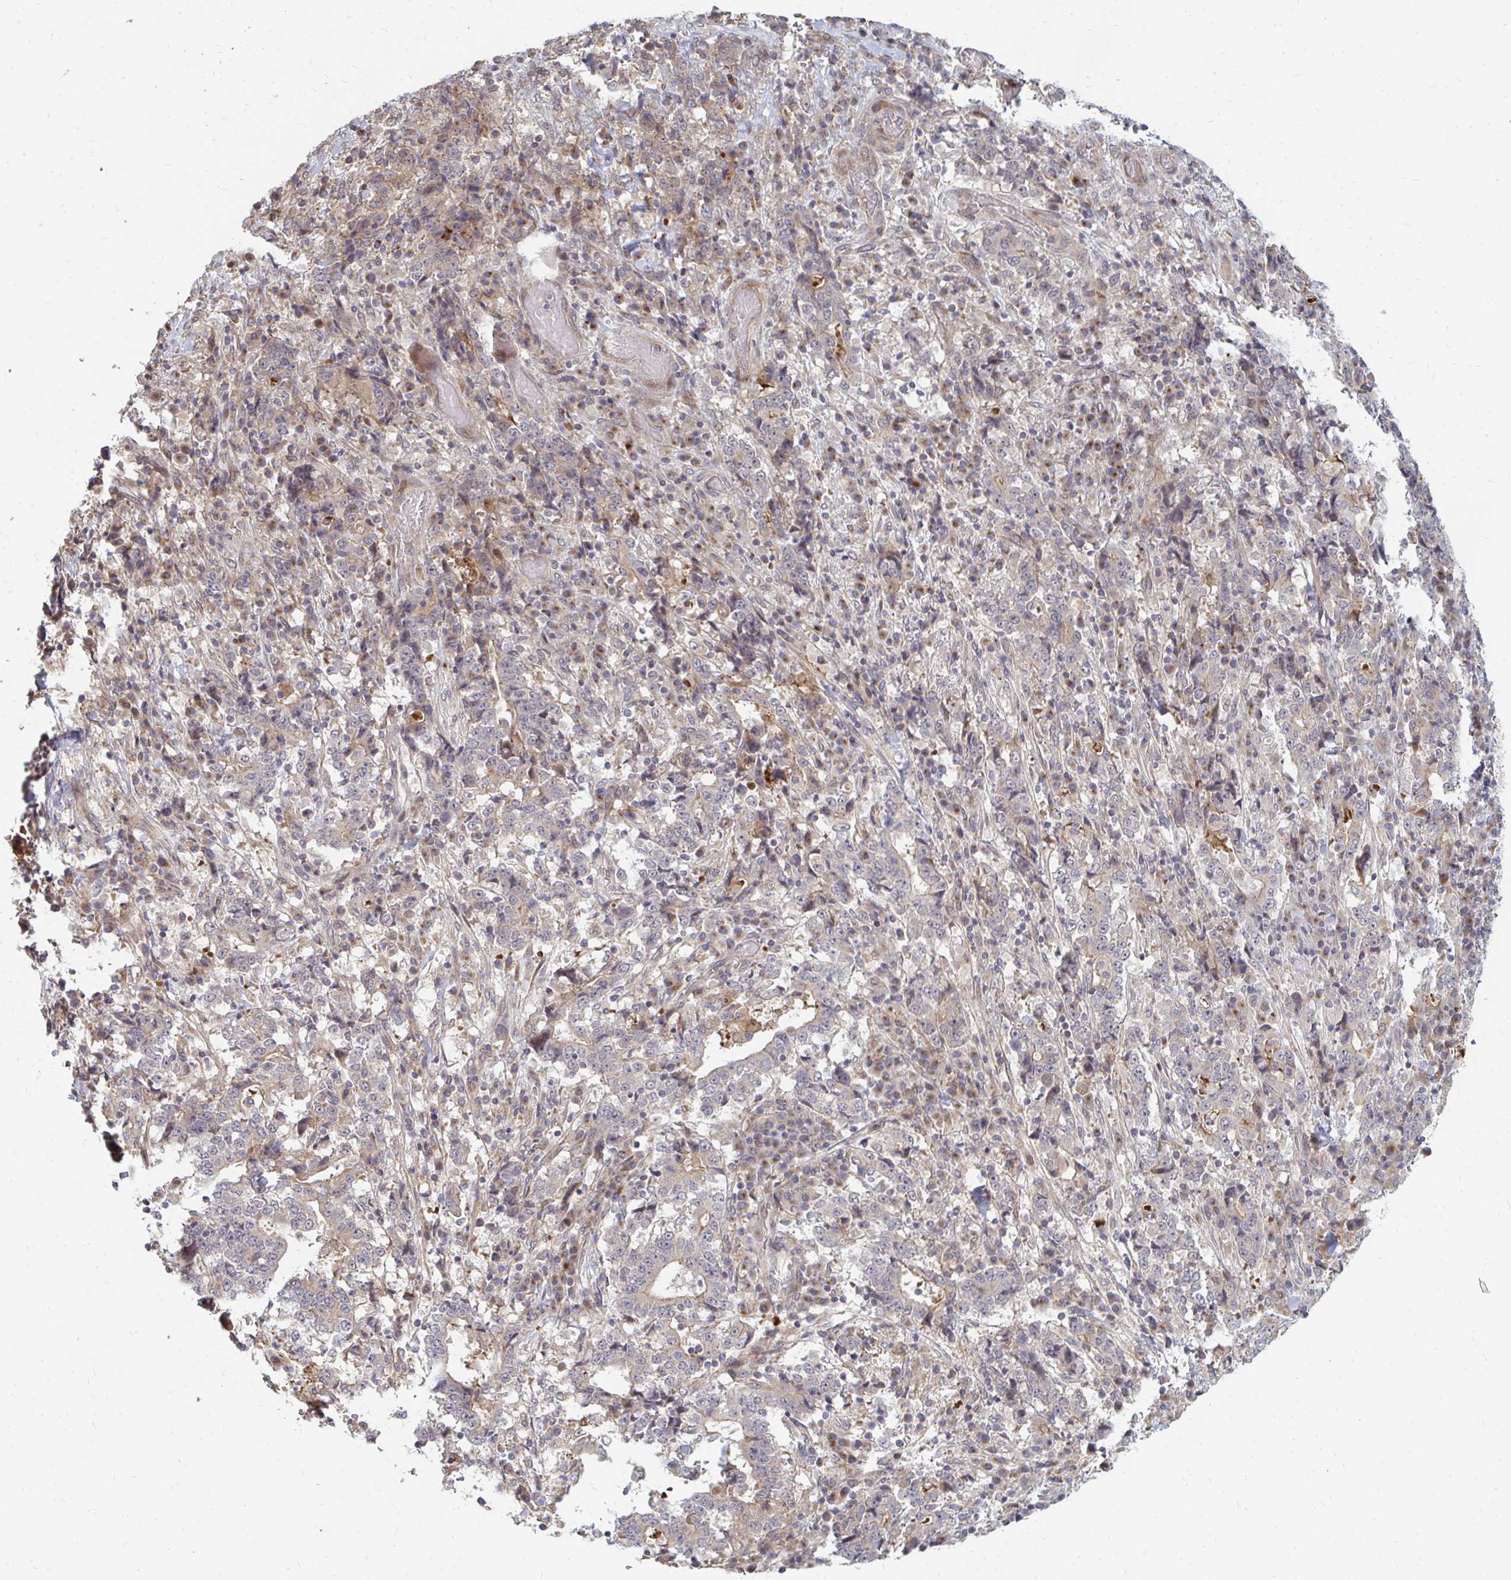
{"staining": {"intensity": "weak", "quantity": "<25%", "location": "cytoplasmic/membranous"}, "tissue": "stomach cancer", "cell_type": "Tumor cells", "image_type": "cancer", "snomed": [{"axis": "morphology", "description": "Normal tissue, NOS"}, {"axis": "morphology", "description": "Adenocarcinoma, NOS"}, {"axis": "topography", "description": "Stomach, upper"}, {"axis": "topography", "description": "Stomach"}], "caption": "There is no significant positivity in tumor cells of stomach adenocarcinoma.", "gene": "ZNF285", "patient": {"sex": "male", "age": 59}}